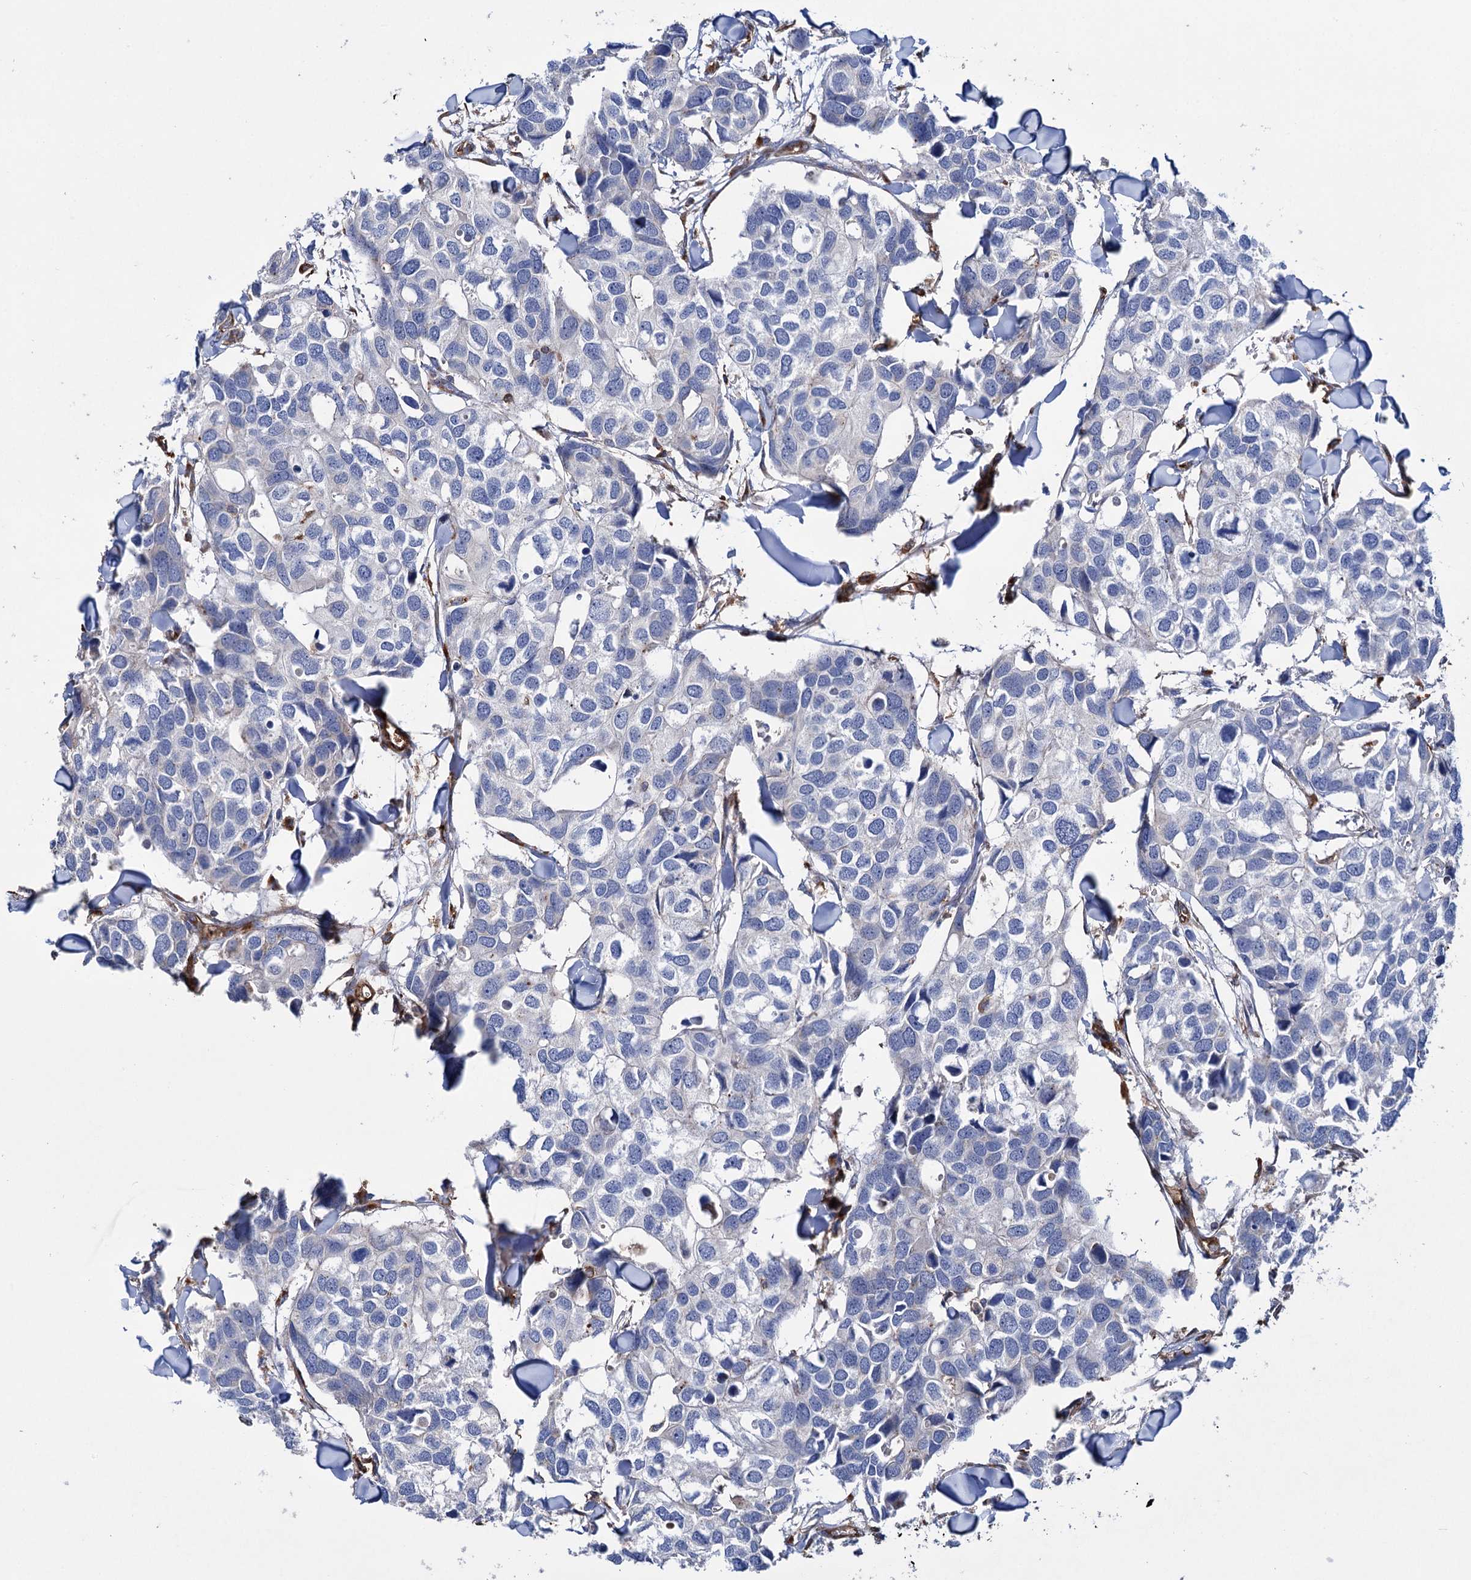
{"staining": {"intensity": "negative", "quantity": "none", "location": "none"}, "tissue": "breast cancer", "cell_type": "Tumor cells", "image_type": "cancer", "snomed": [{"axis": "morphology", "description": "Duct carcinoma"}, {"axis": "topography", "description": "Breast"}], "caption": "High magnification brightfield microscopy of breast cancer stained with DAB (brown) and counterstained with hematoxylin (blue): tumor cells show no significant expression.", "gene": "SCPEP1", "patient": {"sex": "female", "age": 83}}